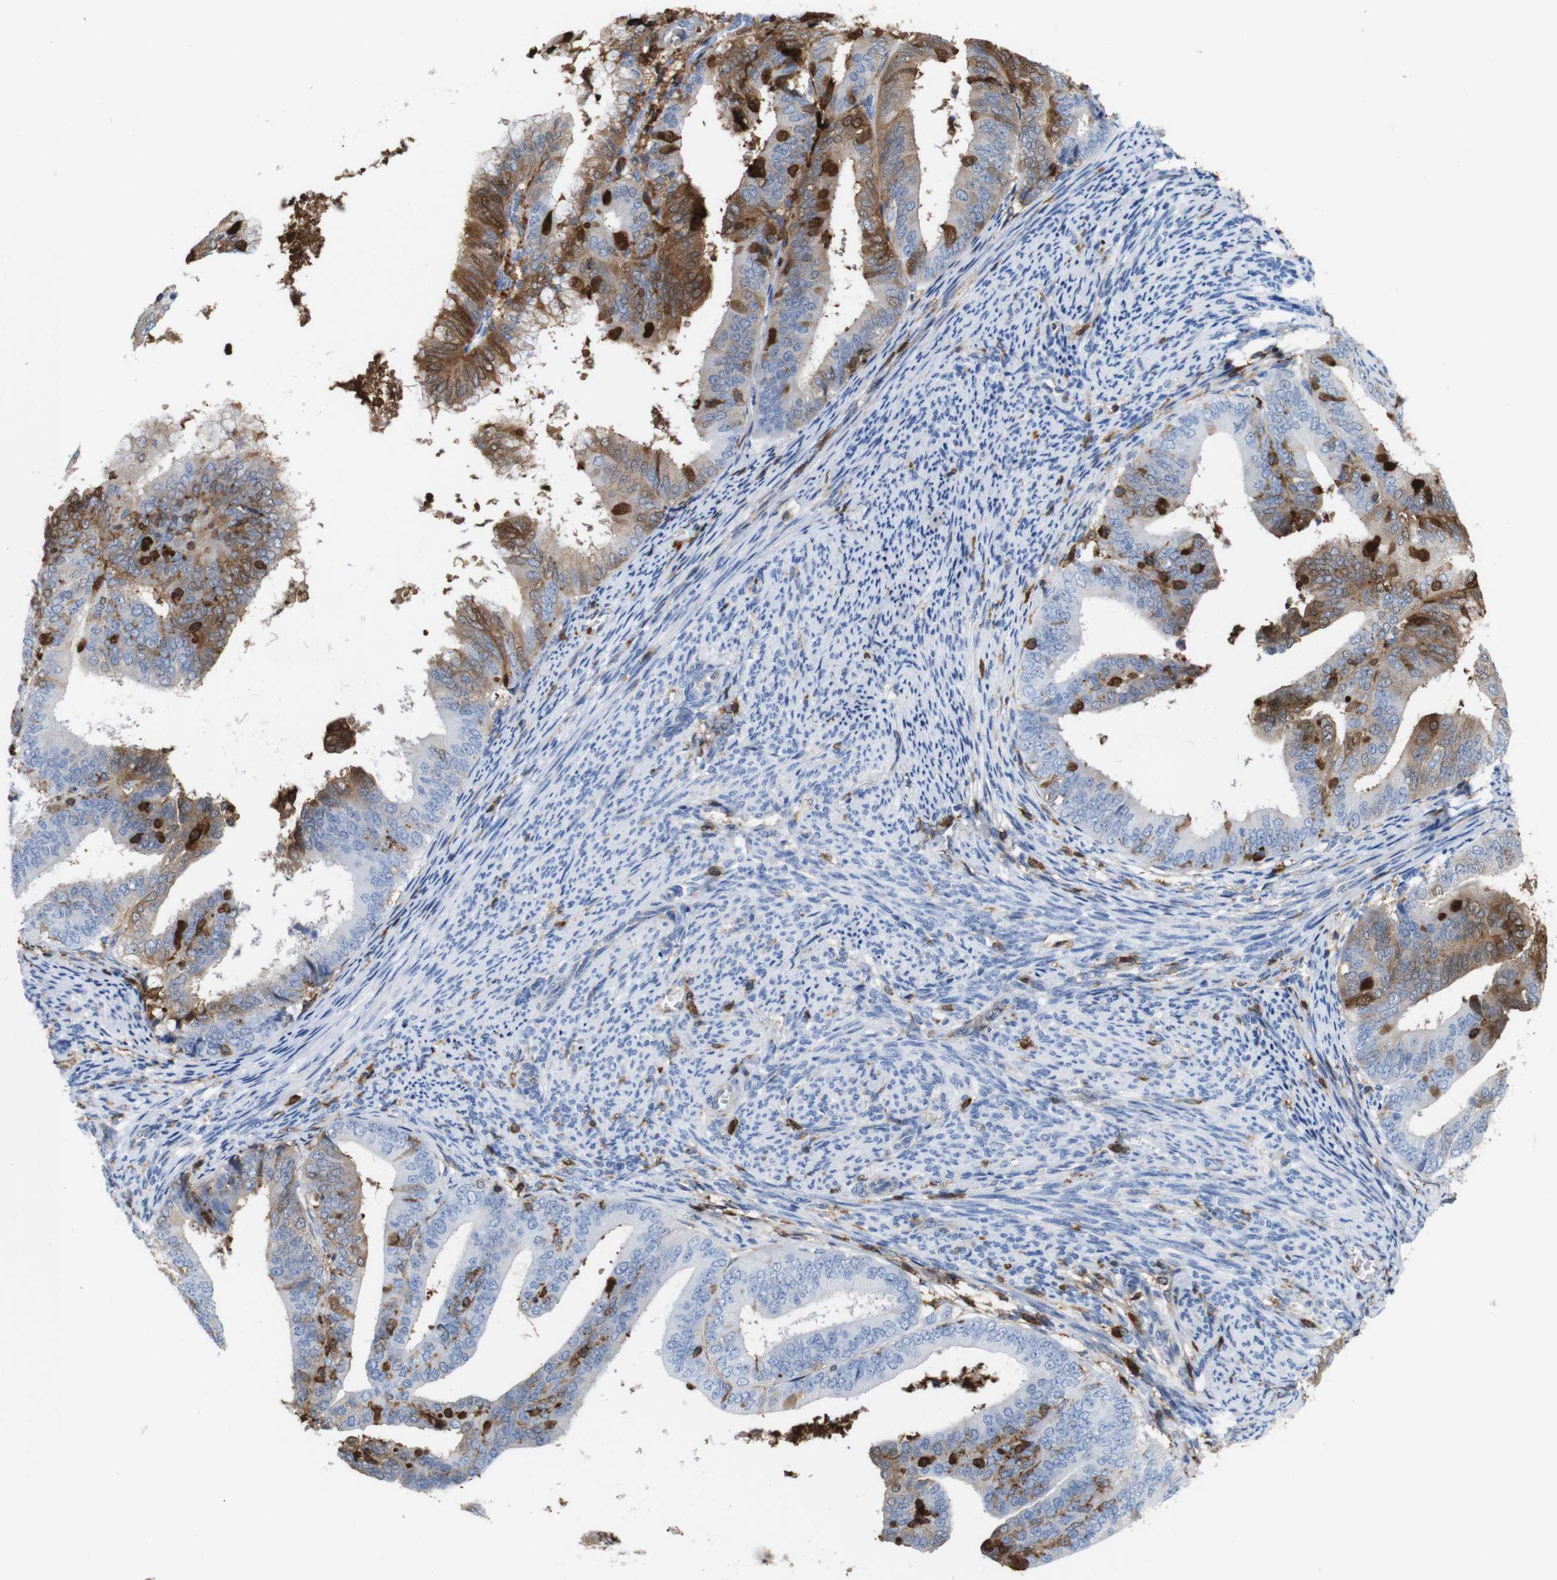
{"staining": {"intensity": "moderate", "quantity": "25%-75%", "location": "cytoplasmic/membranous,nuclear"}, "tissue": "endometrial cancer", "cell_type": "Tumor cells", "image_type": "cancer", "snomed": [{"axis": "morphology", "description": "Adenocarcinoma, NOS"}, {"axis": "topography", "description": "Endometrium"}], "caption": "Protein positivity by immunohistochemistry (IHC) demonstrates moderate cytoplasmic/membranous and nuclear positivity in about 25%-75% of tumor cells in adenocarcinoma (endometrial).", "gene": "ANXA1", "patient": {"sex": "female", "age": 63}}